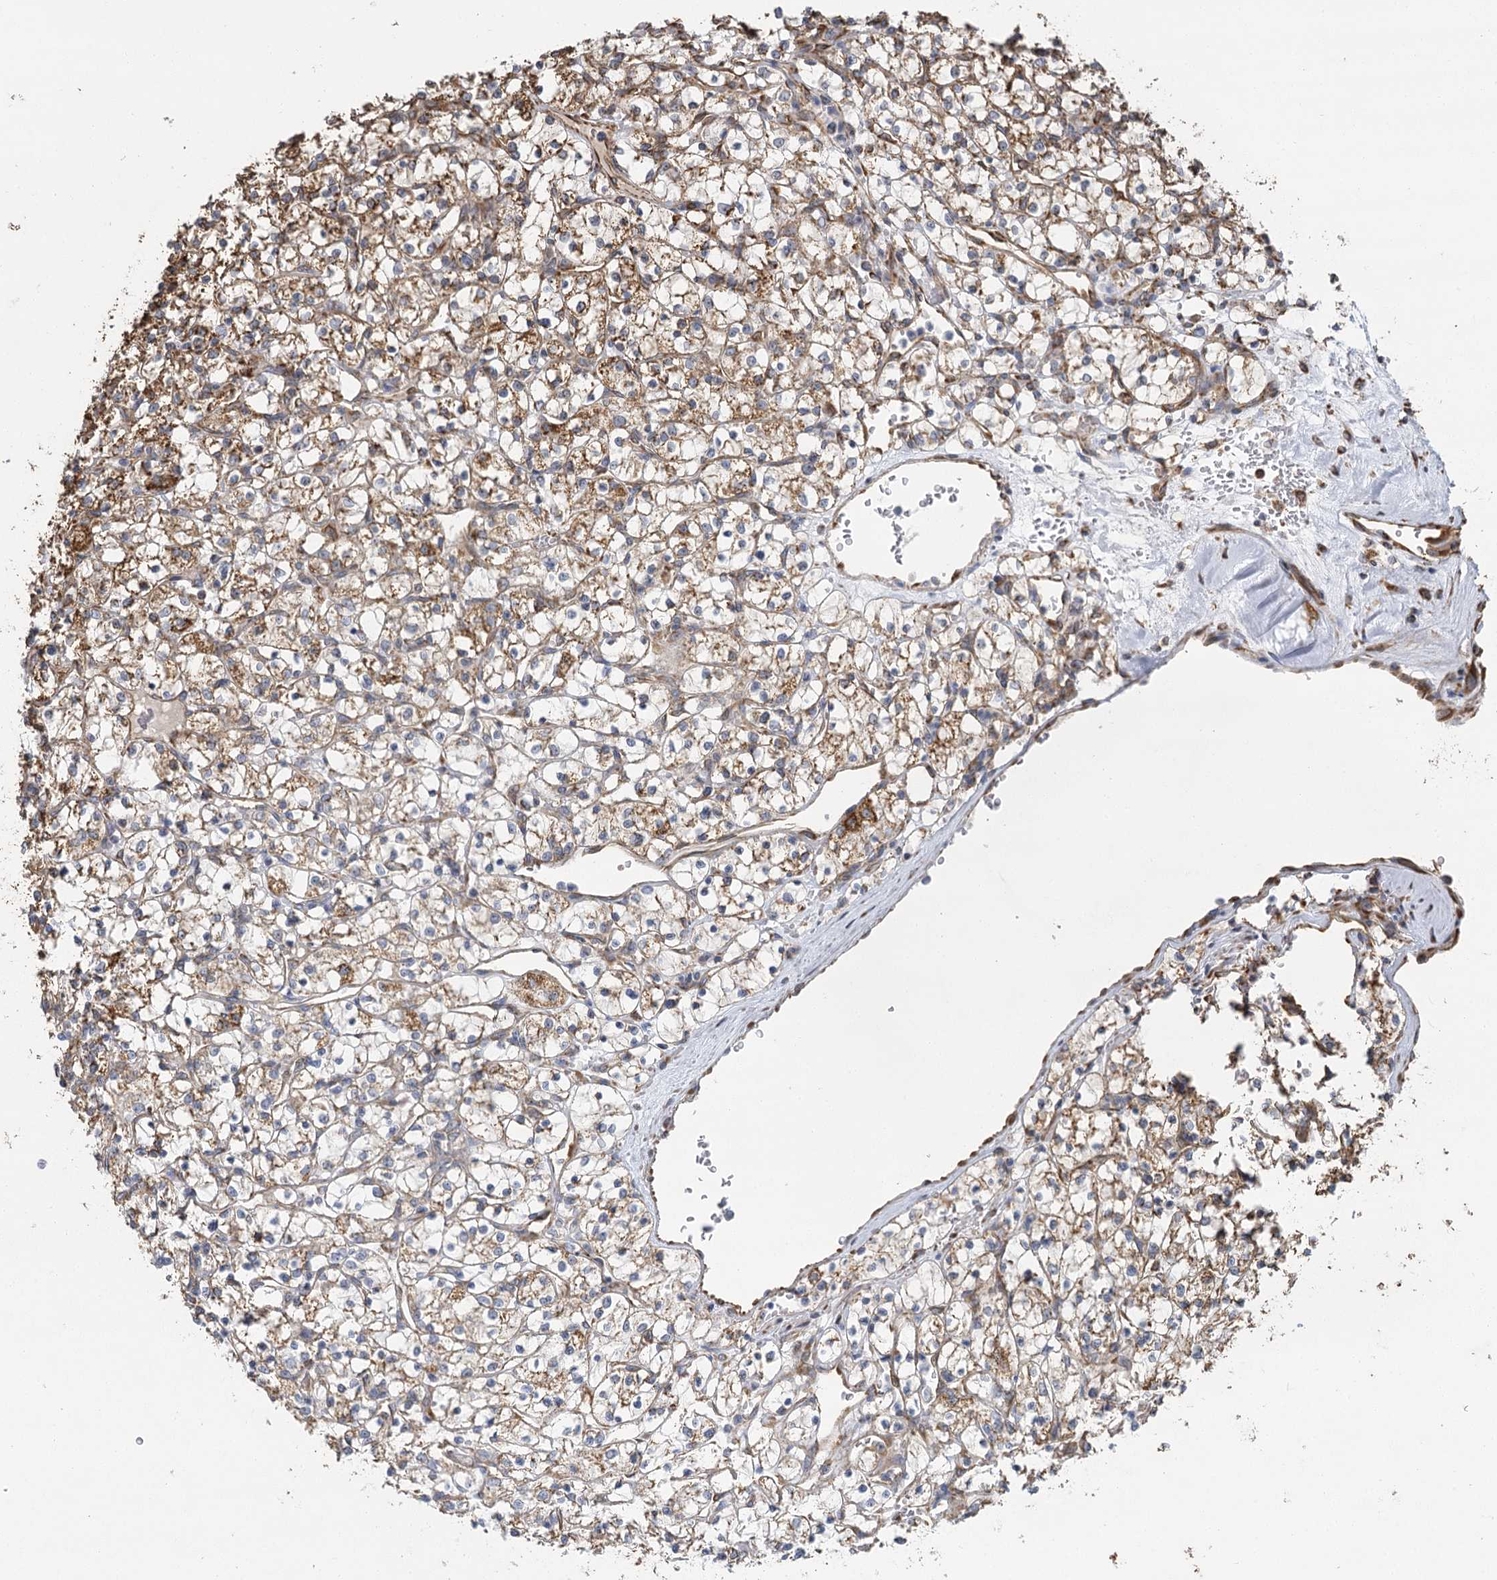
{"staining": {"intensity": "moderate", "quantity": ">75%", "location": "cytoplasmic/membranous"}, "tissue": "renal cancer", "cell_type": "Tumor cells", "image_type": "cancer", "snomed": [{"axis": "morphology", "description": "Adenocarcinoma, NOS"}, {"axis": "topography", "description": "Kidney"}], "caption": "This histopathology image shows renal cancer (adenocarcinoma) stained with IHC to label a protein in brown. The cytoplasmic/membranous of tumor cells show moderate positivity for the protein. Nuclei are counter-stained blue.", "gene": "IL11RA", "patient": {"sex": "female", "age": 69}}